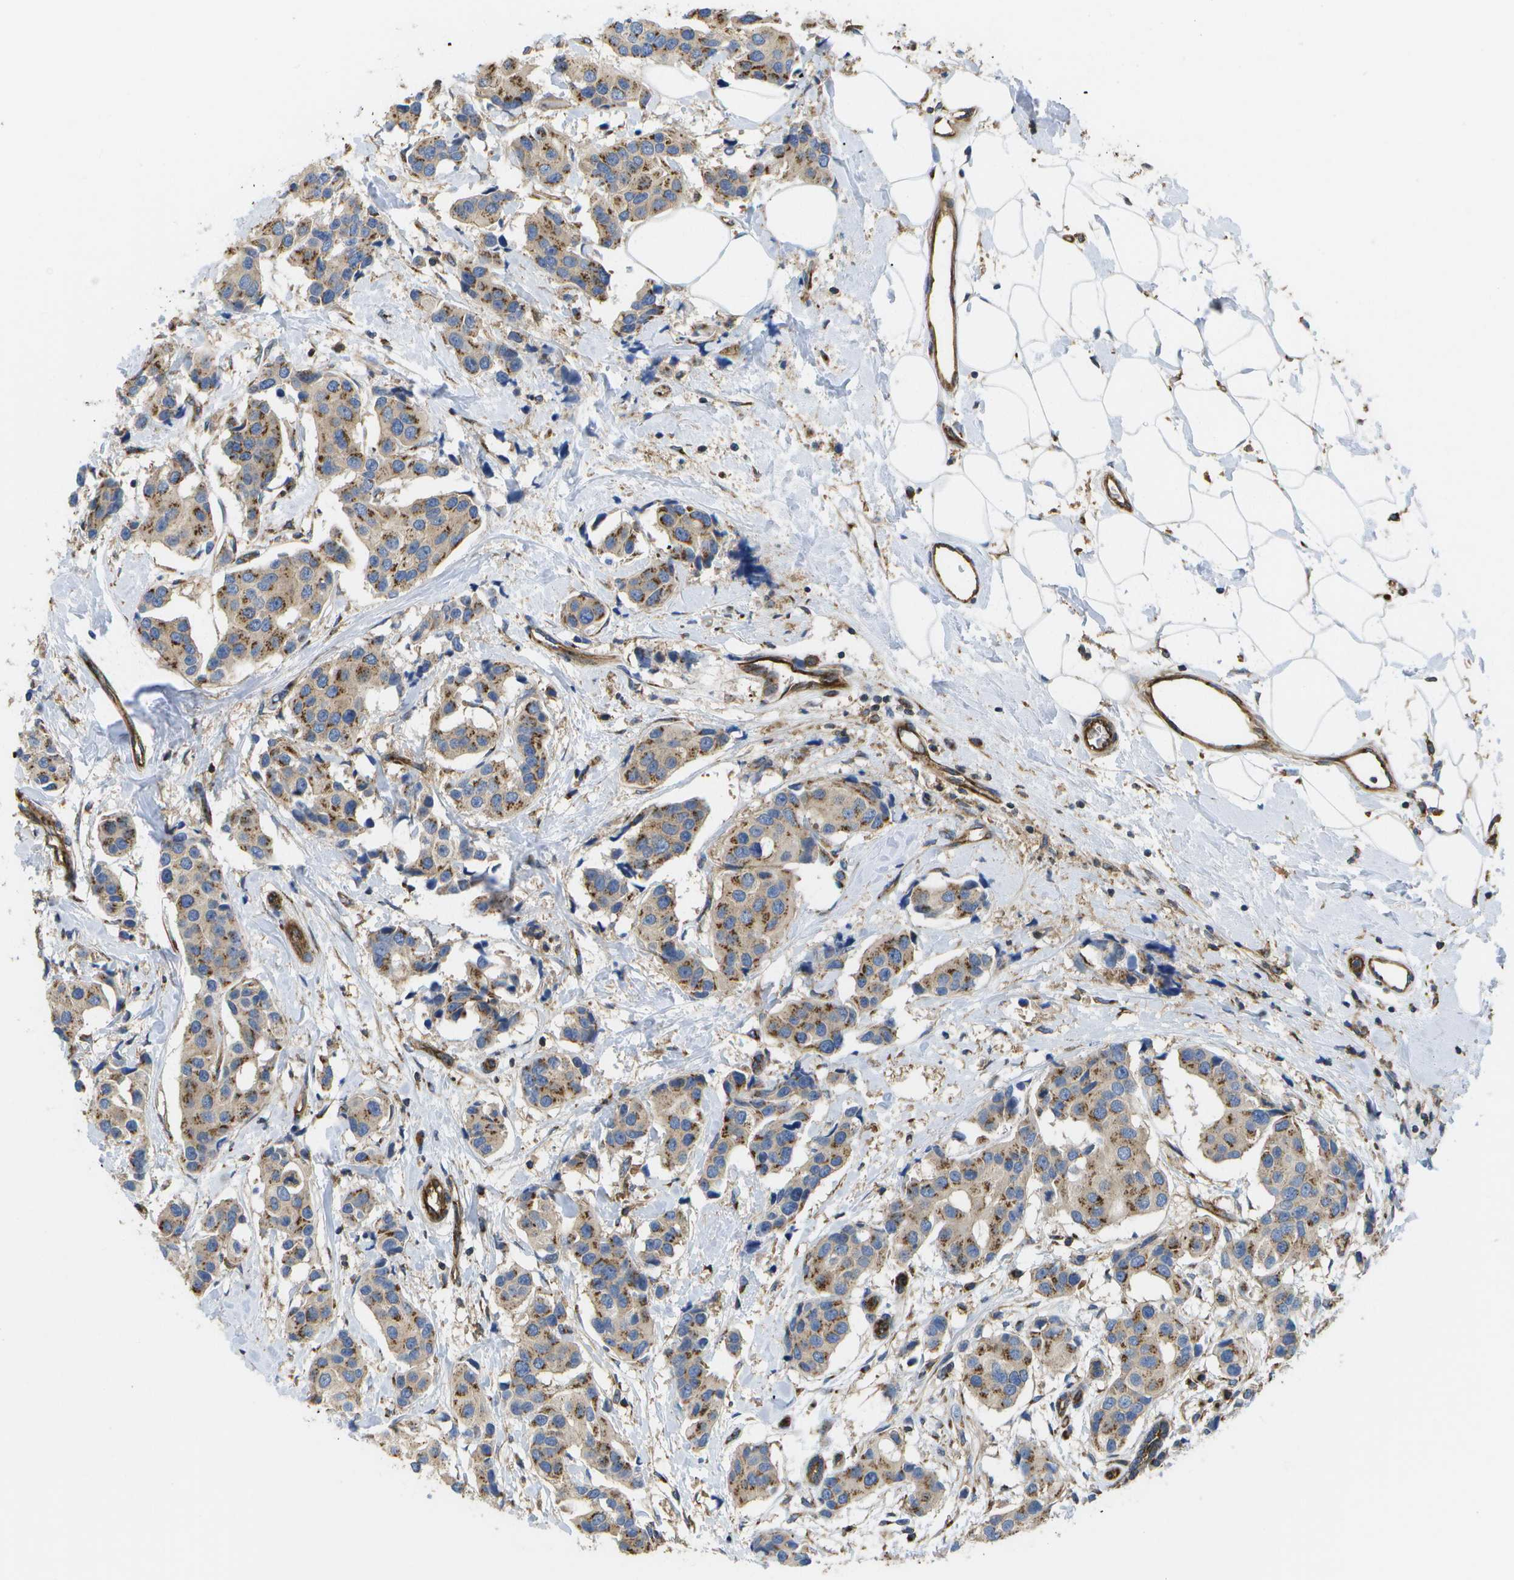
{"staining": {"intensity": "moderate", "quantity": ">75%", "location": "cytoplasmic/membranous"}, "tissue": "breast cancer", "cell_type": "Tumor cells", "image_type": "cancer", "snomed": [{"axis": "morphology", "description": "Normal tissue, NOS"}, {"axis": "morphology", "description": "Duct carcinoma"}, {"axis": "topography", "description": "Breast"}], "caption": "A micrograph of intraductal carcinoma (breast) stained for a protein shows moderate cytoplasmic/membranous brown staining in tumor cells.", "gene": "BST2", "patient": {"sex": "female", "age": 39}}